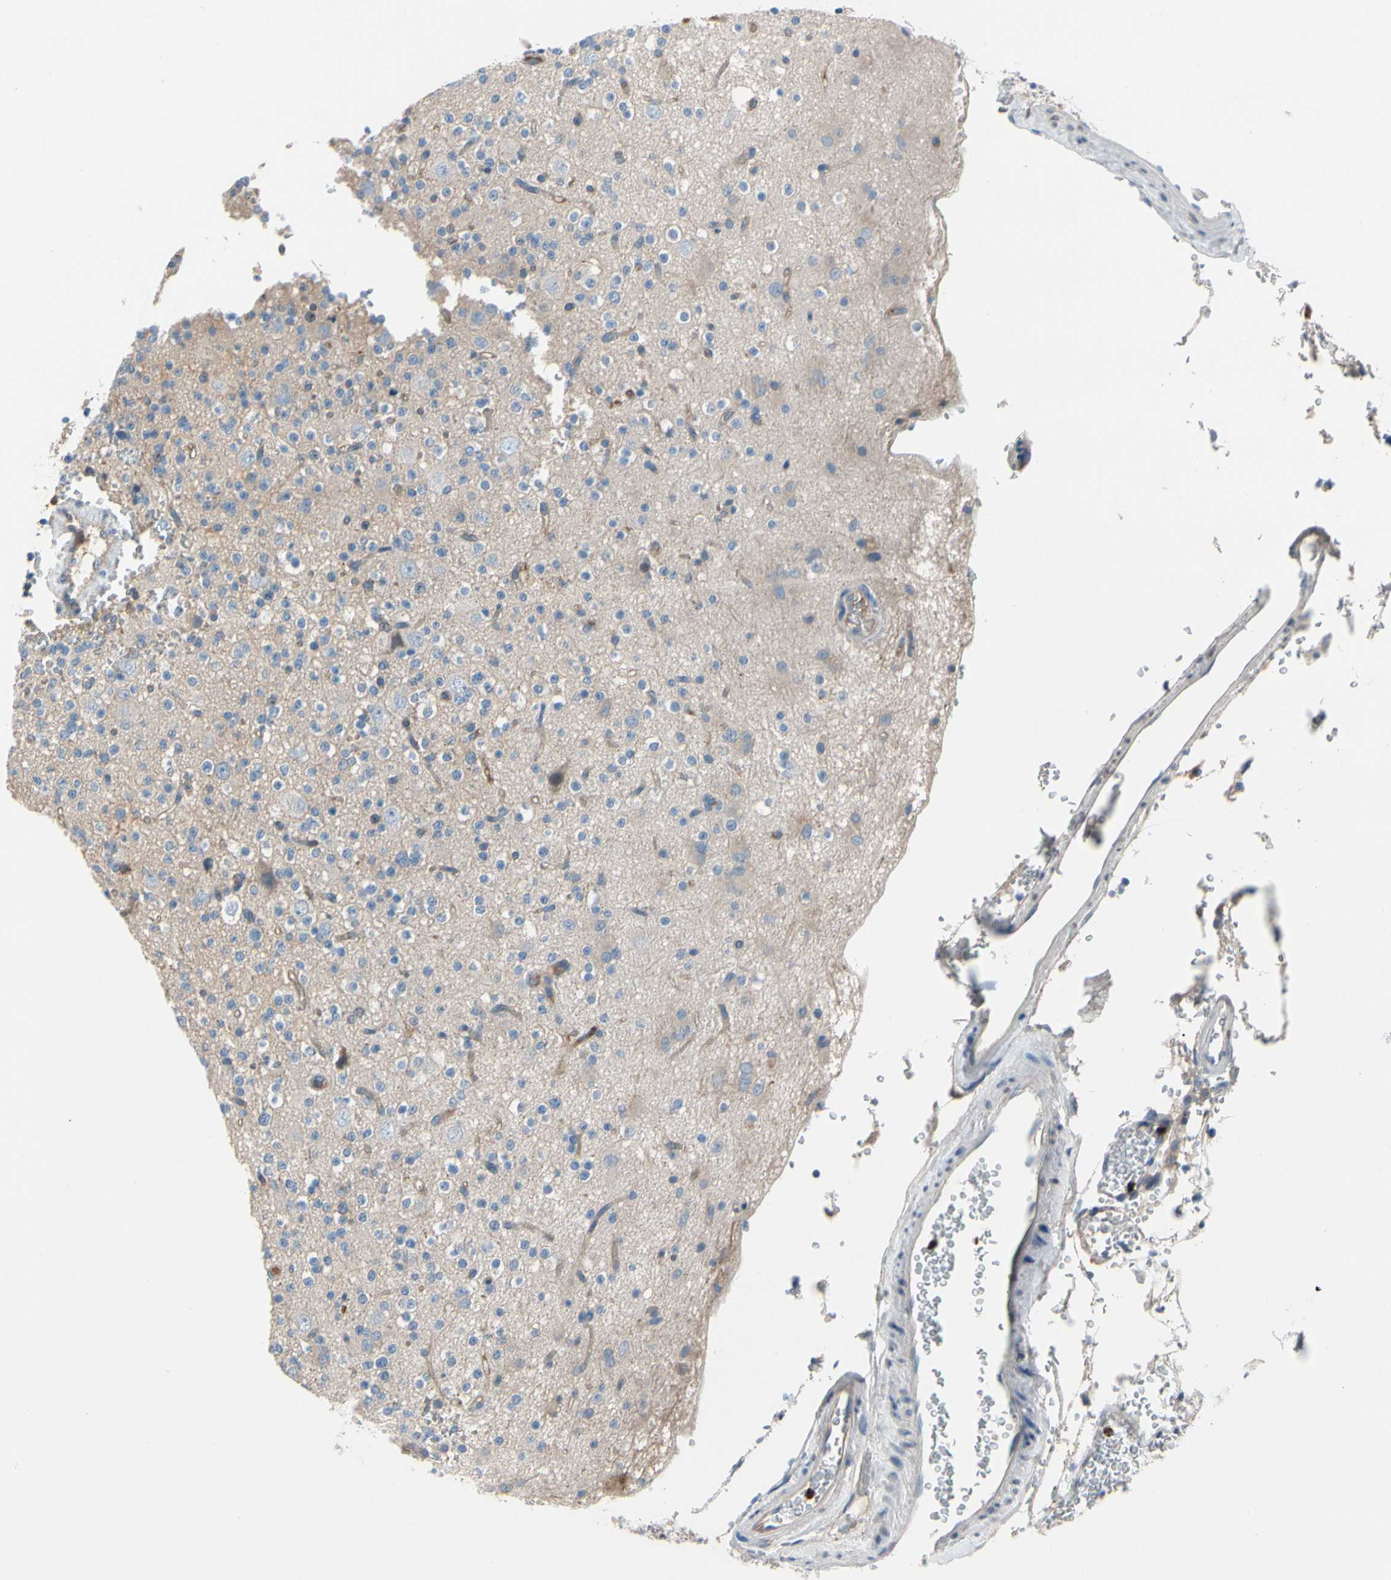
{"staining": {"intensity": "negative", "quantity": "none", "location": "none"}, "tissue": "glioma", "cell_type": "Tumor cells", "image_type": "cancer", "snomed": [{"axis": "morphology", "description": "Glioma, malignant, High grade"}, {"axis": "topography", "description": "Brain"}], "caption": "Immunohistochemistry micrograph of neoplastic tissue: human malignant glioma (high-grade) stained with DAB reveals no significant protein positivity in tumor cells. Nuclei are stained in blue.", "gene": "HJURP", "patient": {"sex": "male", "age": 47}}